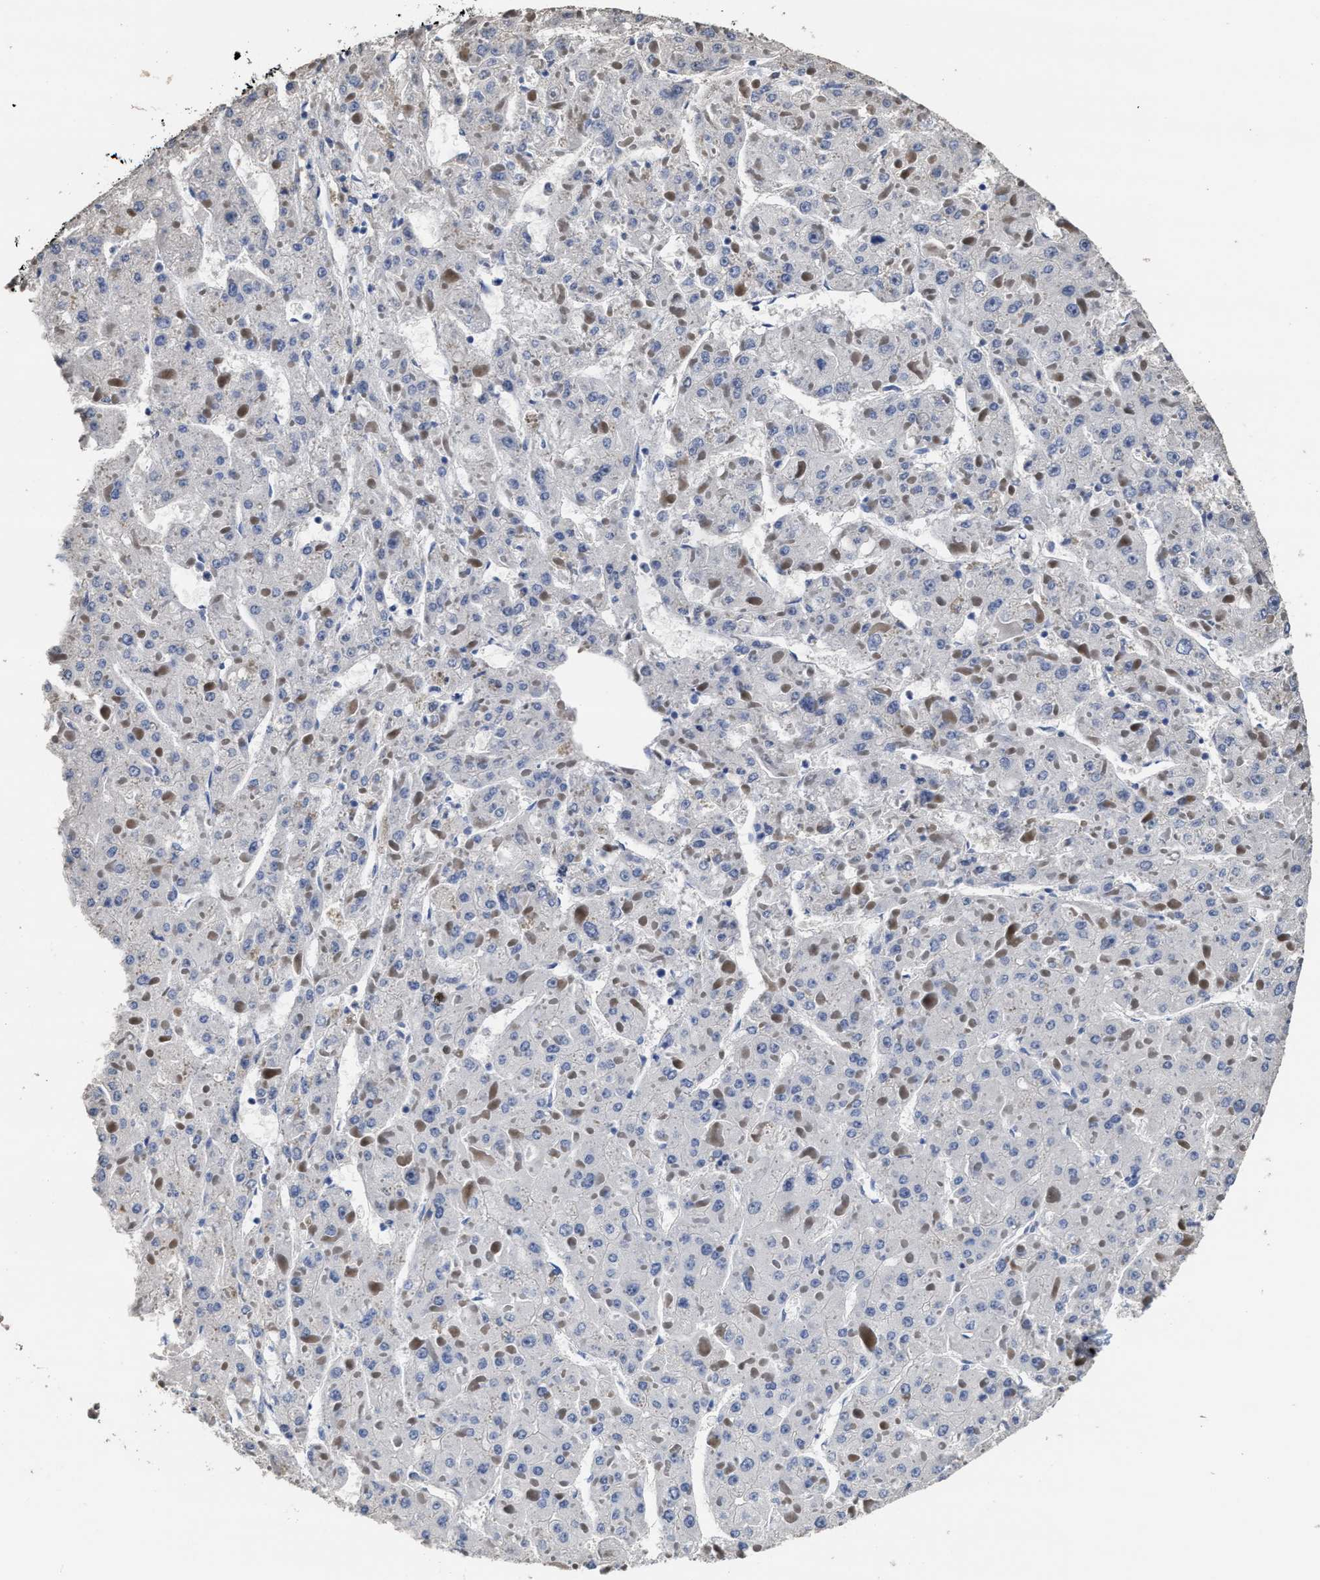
{"staining": {"intensity": "negative", "quantity": "none", "location": "none"}, "tissue": "liver cancer", "cell_type": "Tumor cells", "image_type": "cancer", "snomed": [{"axis": "morphology", "description": "Carcinoma, Hepatocellular, NOS"}, {"axis": "topography", "description": "Liver"}], "caption": "Tumor cells are negative for brown protein staining in hepatocellular carcinoma (liver). The staining is performed using DAB (3,3'-diaminobenzidine) brown chromogen with nuclei counter-stained in using hematoxylin.", "gene": "ZFAT", "patient": {"sex": "female", "age": 73}}